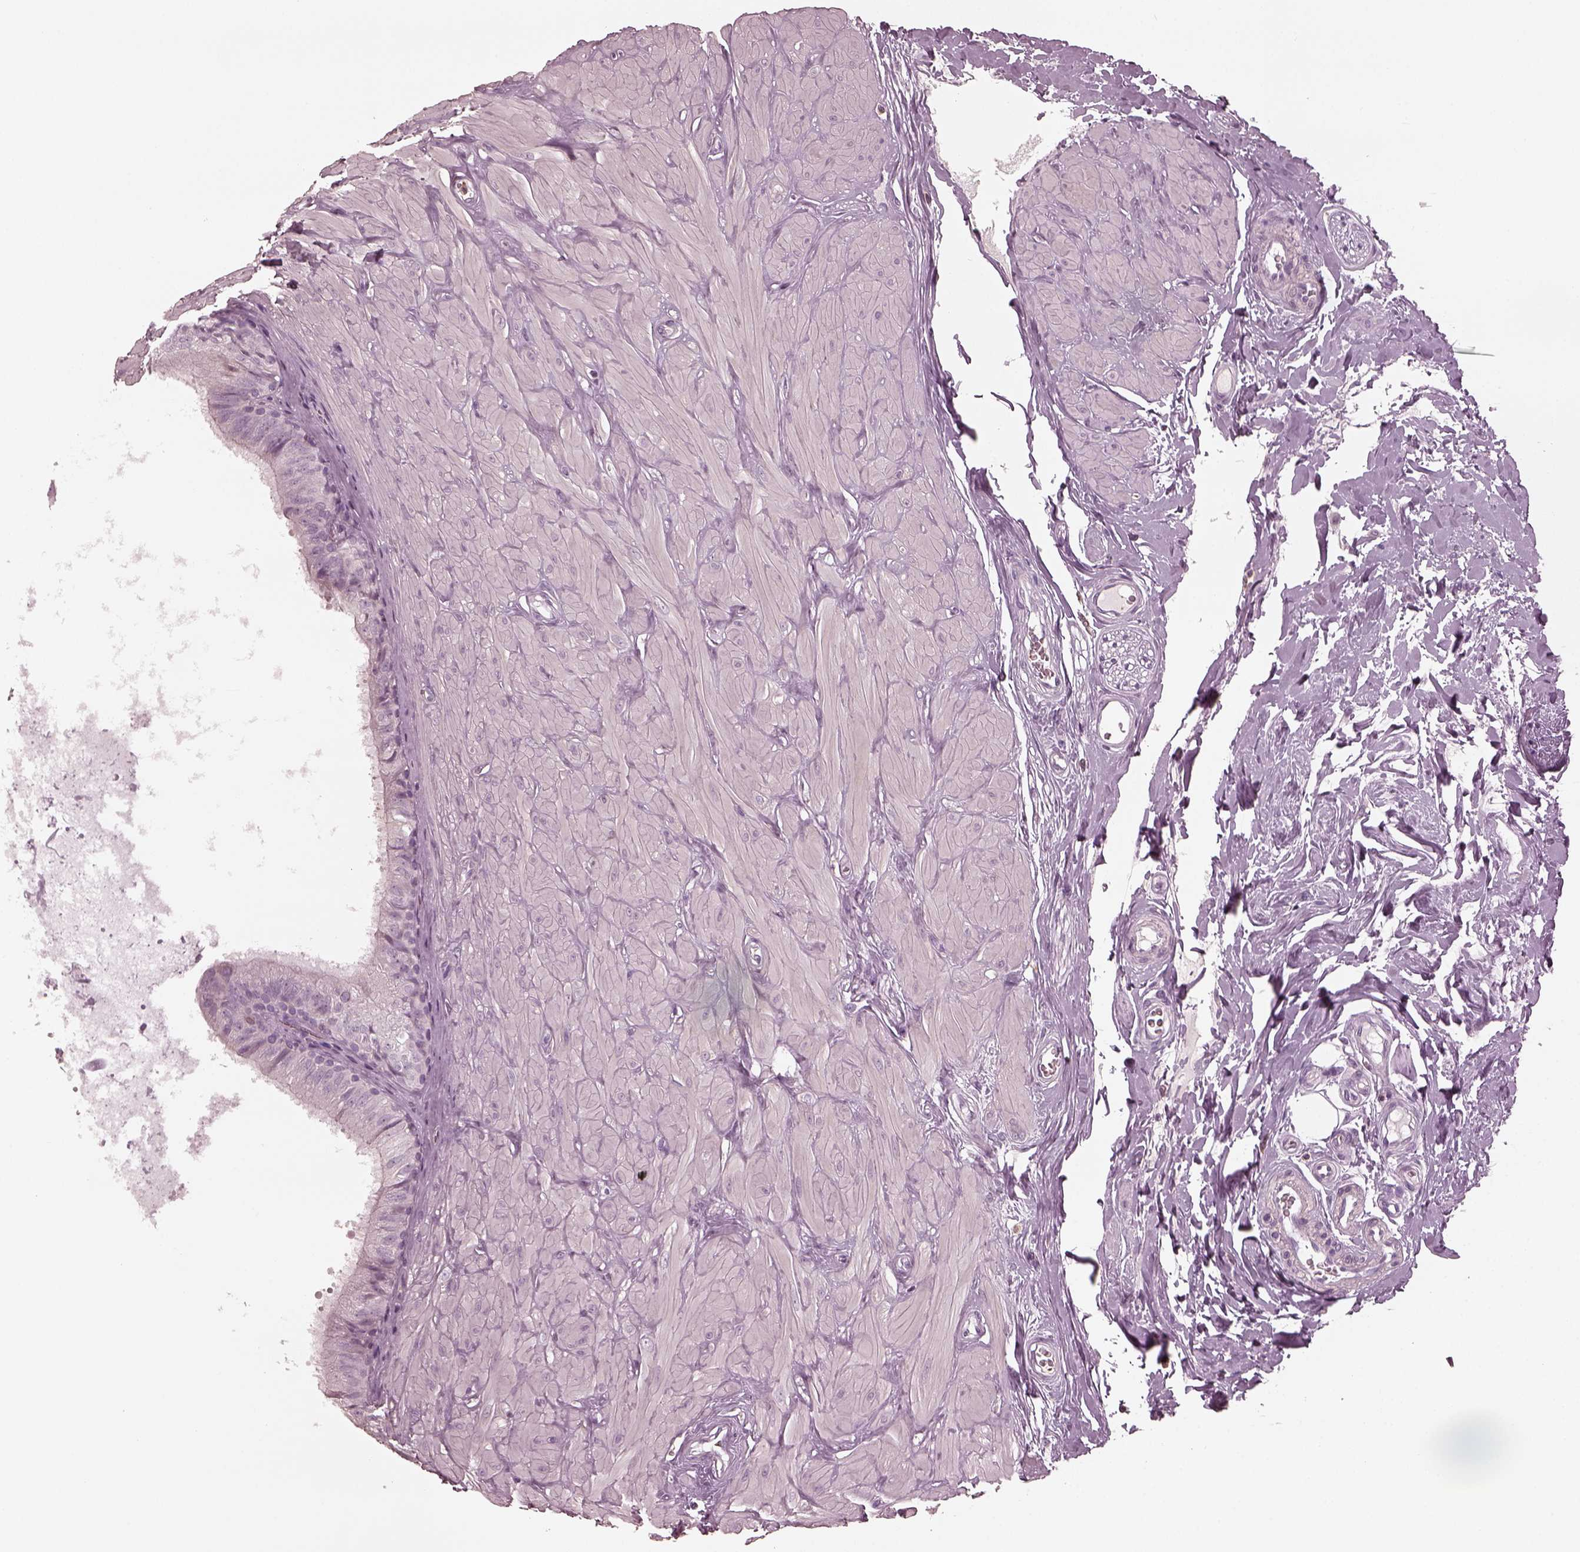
{"staining": {"intensity": "negative", "quantity": "none", "location": "none"}, "tissue": "epididymis", "cell_type": "Glandular cells", "image_type": "normal", "snomed": [{"axis": "morphology", "description": "Normal tissue, NOS"}, {"axis": "topography", "description": "Epididymis"}], "caption": "DAB (3,3'-diaminobenzidine) immunohistochemical staining of unremarkable human epididymis shows no significant positivity in glandular cells. Brightfield microscopy of IHC stained with DAB (3,3'-diaminobenzidine) (brown) and hematoxylin (blue), captured at high magnification.", "gene": "PSTPIP2", "patient": {"sex": "male", "age": 37}}